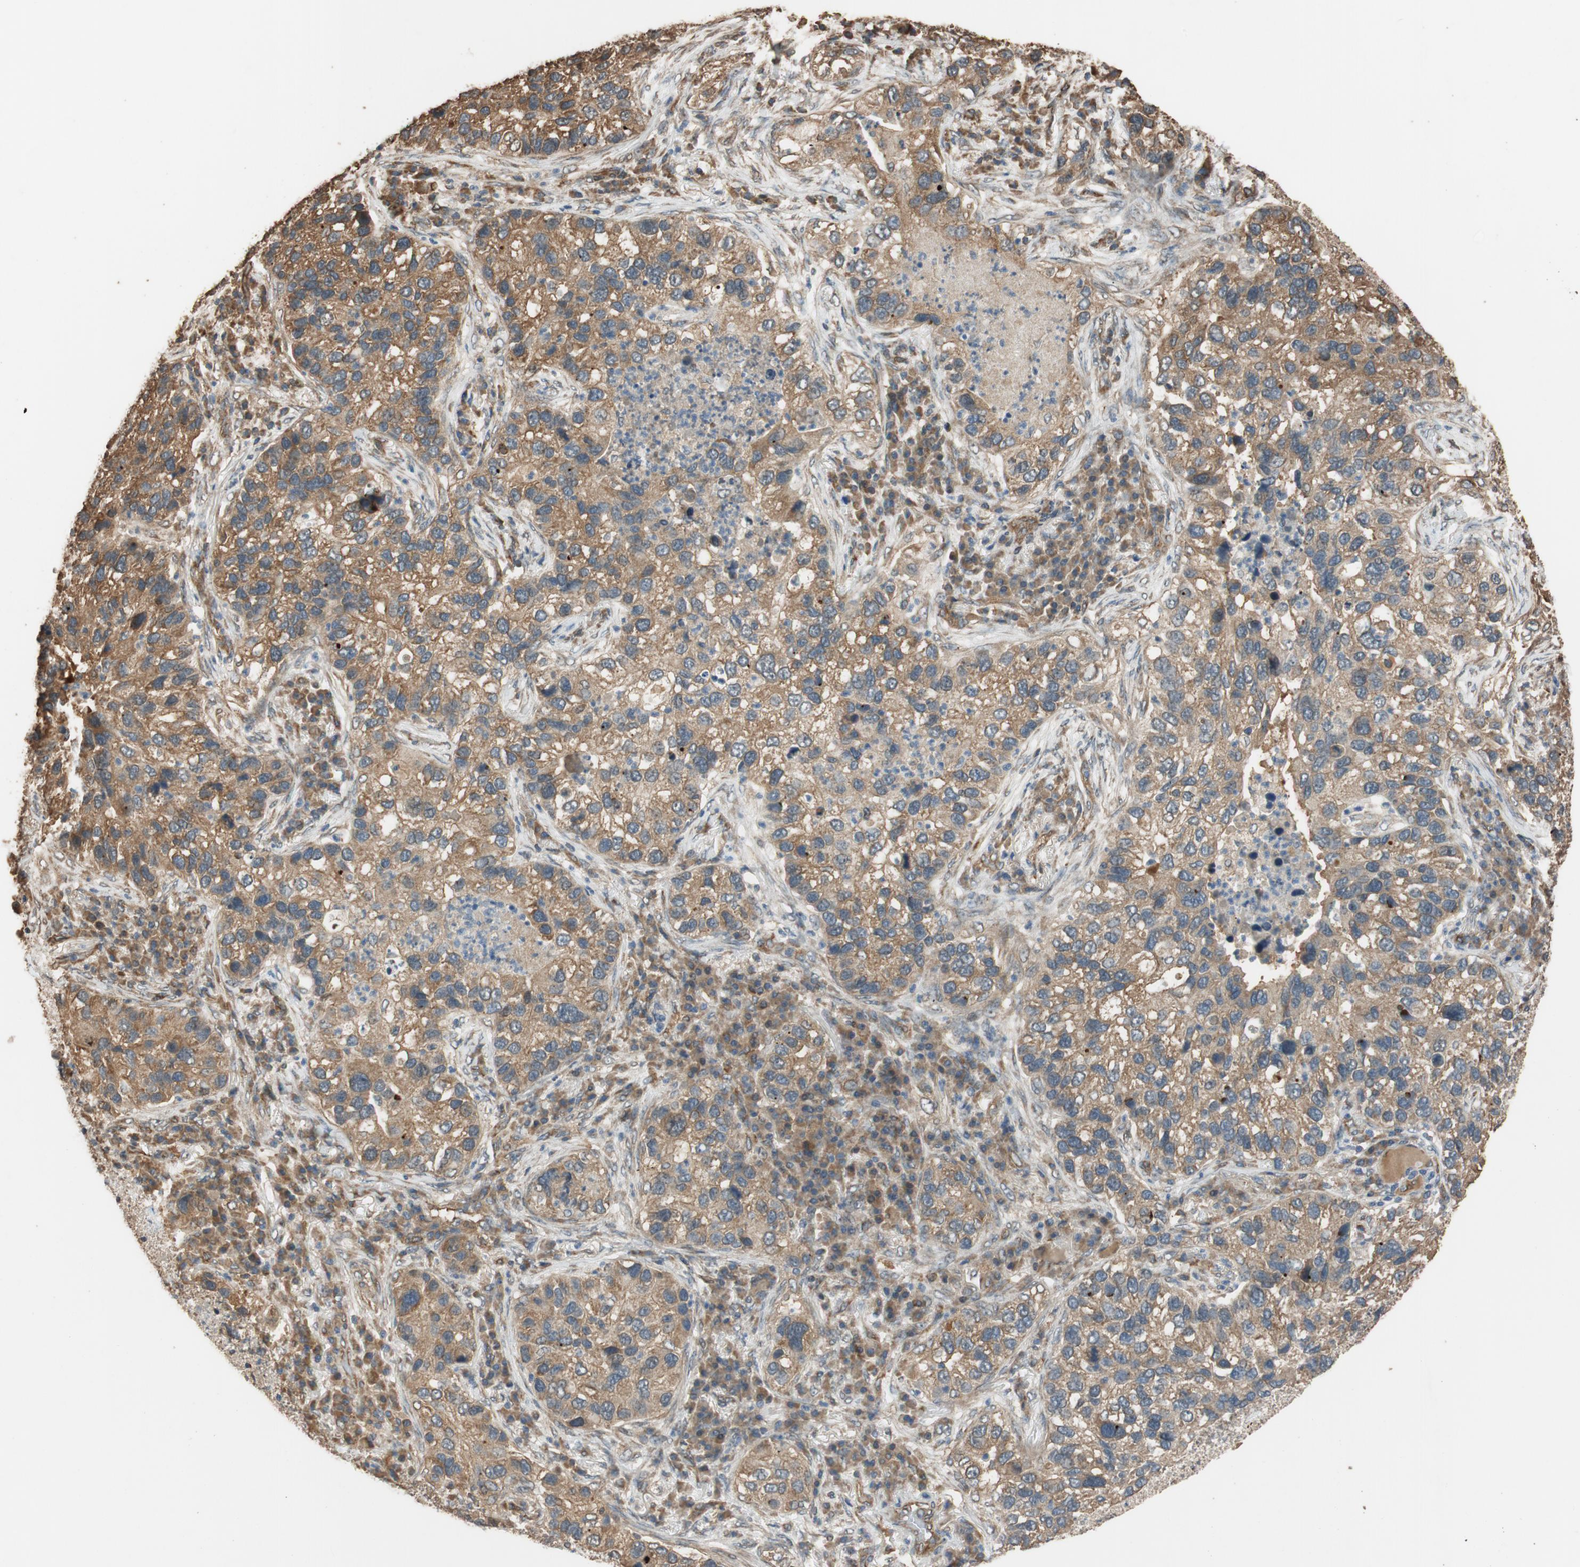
{"staining": {"intensity": "moderate", "quantity": ">75%", "location": "cytoplasmic/membranous"}, "tissue": "lung cancer", "cell_type": "Tumor cells", "image_type": "cancer", "snomed": [{"axis": "morphology", "description": "Normal tissue, NOS"}, {"axis": "morphology", "description": "Adenocarcinoma, NOS"}, {"axis": "topography", "description": "Bronchus"}, {"axis": "topography", "description": "Lung"}], "caption": "Human lung cancer stained for a protein (brown) demonstrates moderate cytoplasmic/membranous positive expression in about >75% of tumor cells.", "gene": "MST1R", "patient": {"sex": "male", "age": 54}}